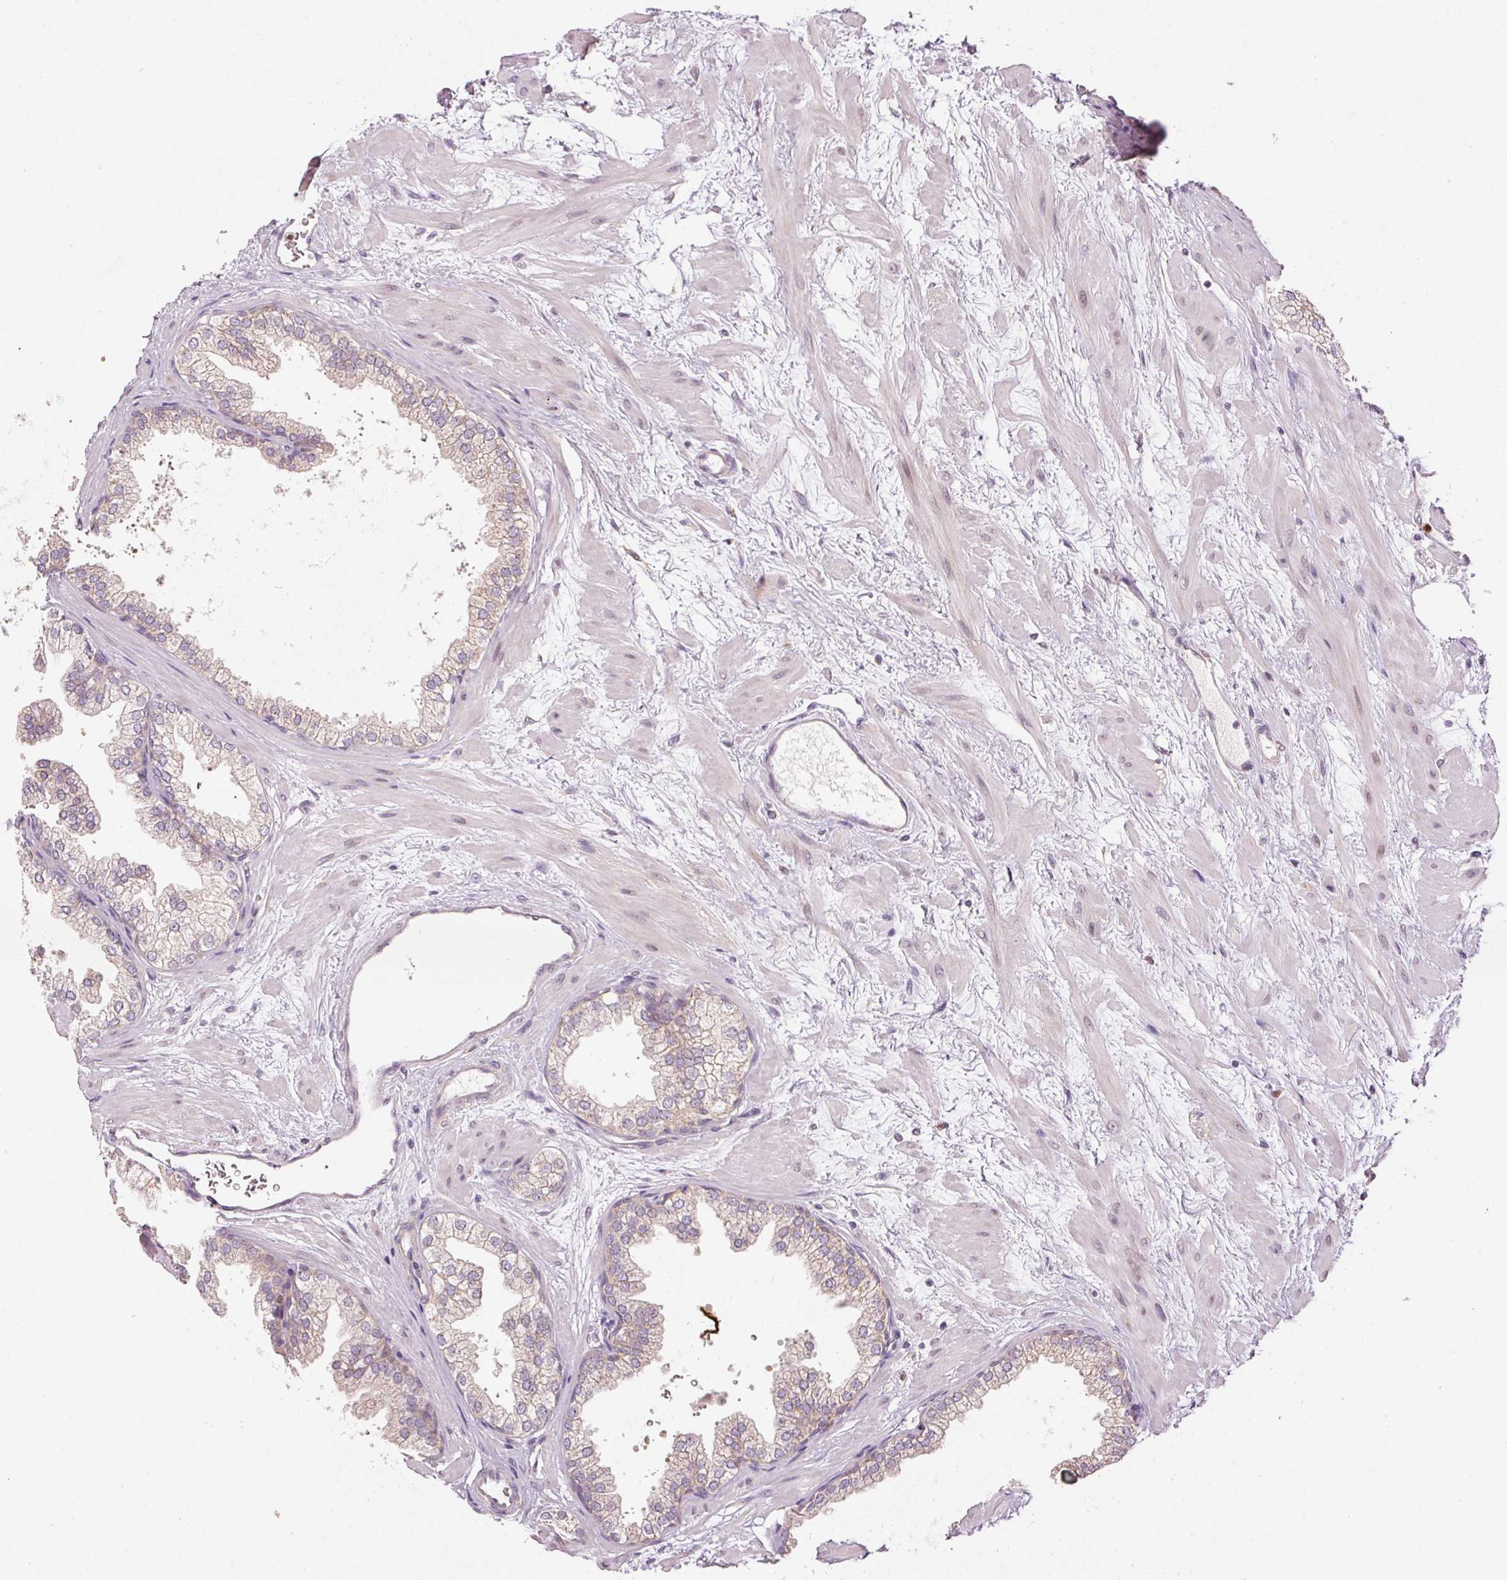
{"staining": {"intensity": "weak", "quantity": "25%-75%", "location": "cytoplasmic/membranous"}, "tissue": "prostate", "cell_type": "Glandular cells", "image_type": "normal", "snomed": [{"axis": "morphology", "description": "Normal tissue, NOS"}, {"axis": "topography", "description": "Prostate"}], "caption": "Protein staining shows weak cytoplasmic/membranous positivity in approximately 25%-75% of glandular cells in unremarkable prostate.", "gene": "MTHFD1L", "patient": {"sex": "male", "age": 37}}